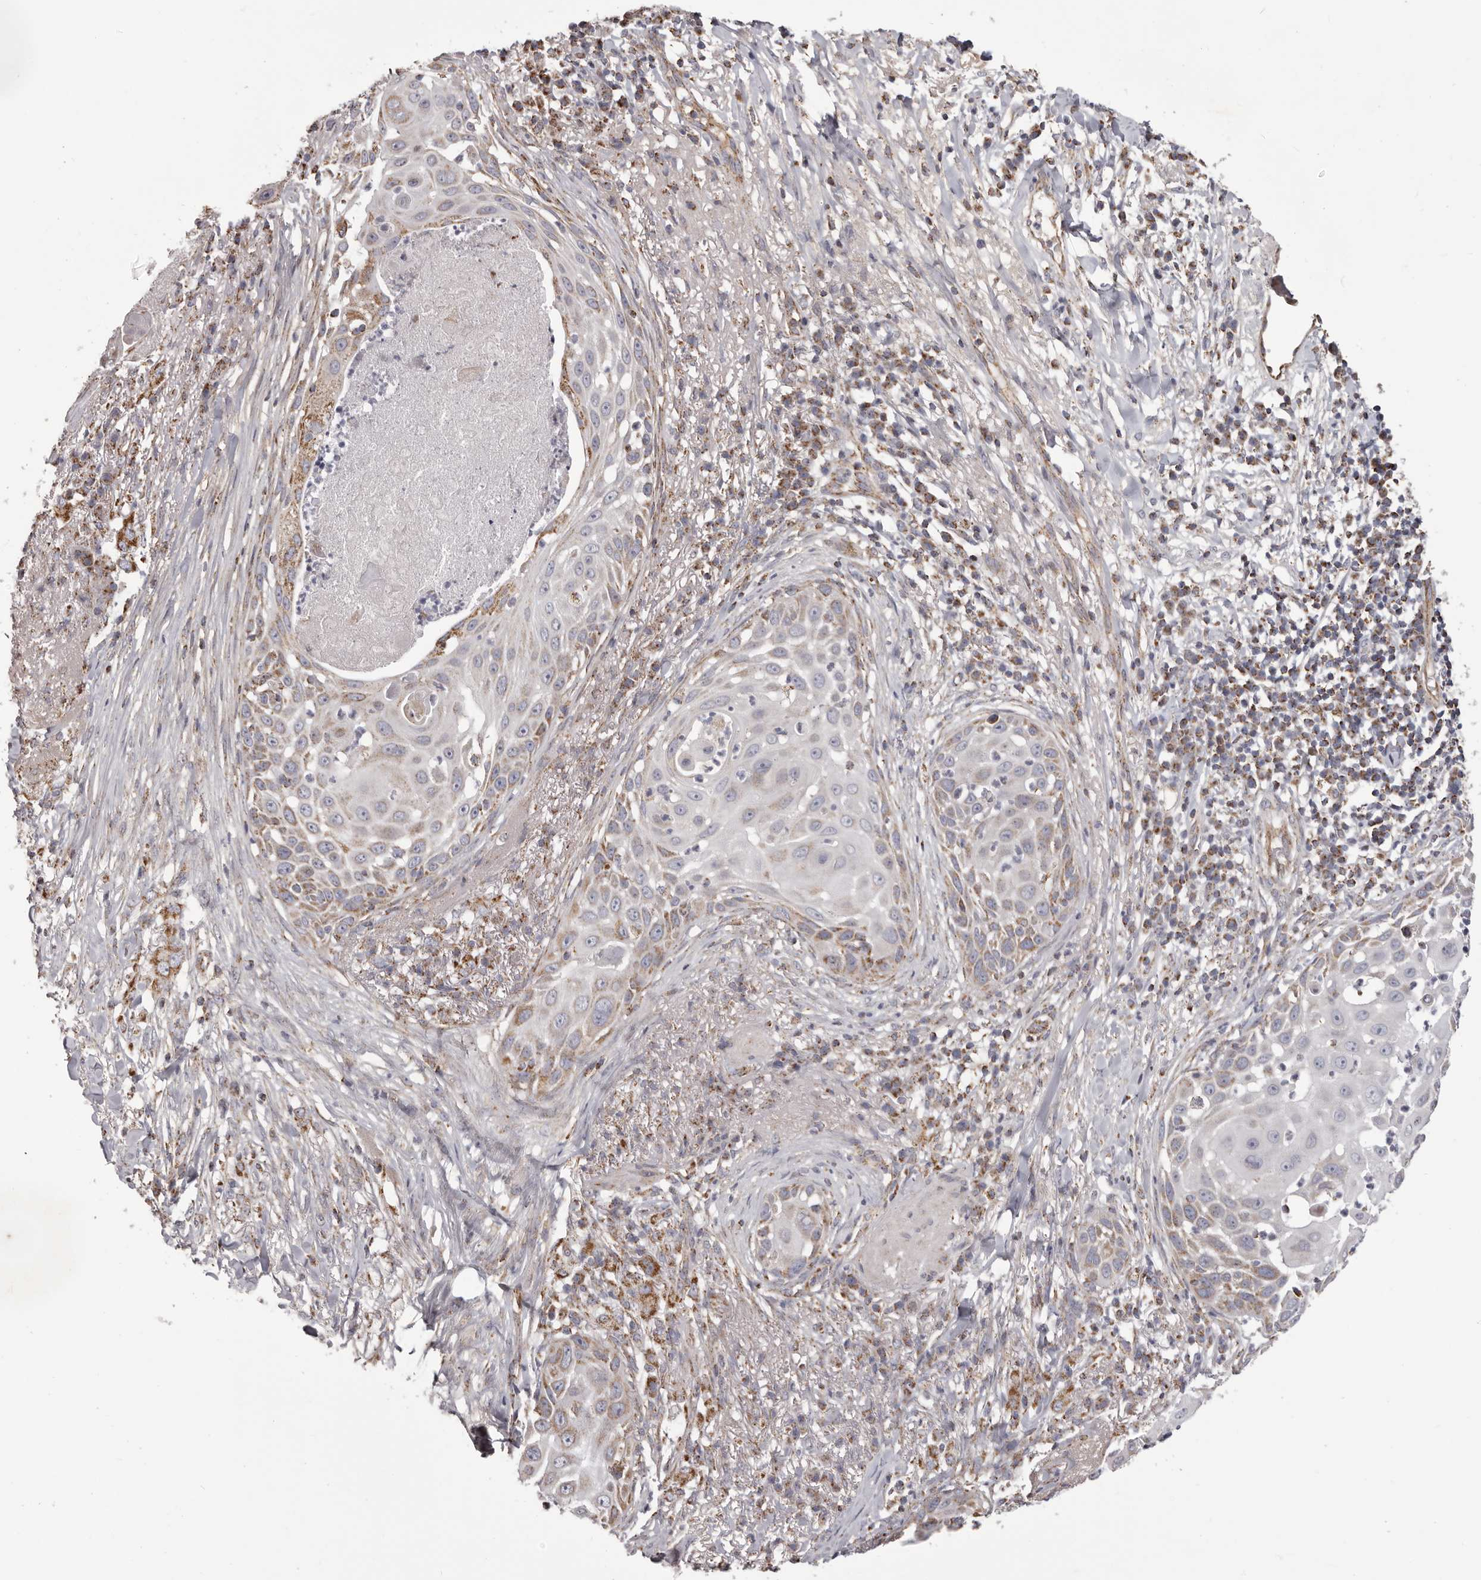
{"staining": {"intensity": "moderate", "quantity": "<25%", "location": "cytoplasmic/membranous"}, "tissue": "skin cancer", "cell_type": "Tumor cells", "image_type": "cancer", "snomed": [{"axis": "morphology", "description": "Squamous cell carcinoma, NOS"}, {"axis": "topography", "description": "Skin"}], "caption": "Protein staining displays moderate cytoplasmic/membranous positivity in about <25% of tumor cells in squamous cell carcinoma (skin).", "gene": "CHRM2", "patient": {"sex": "female", "age": 44}}